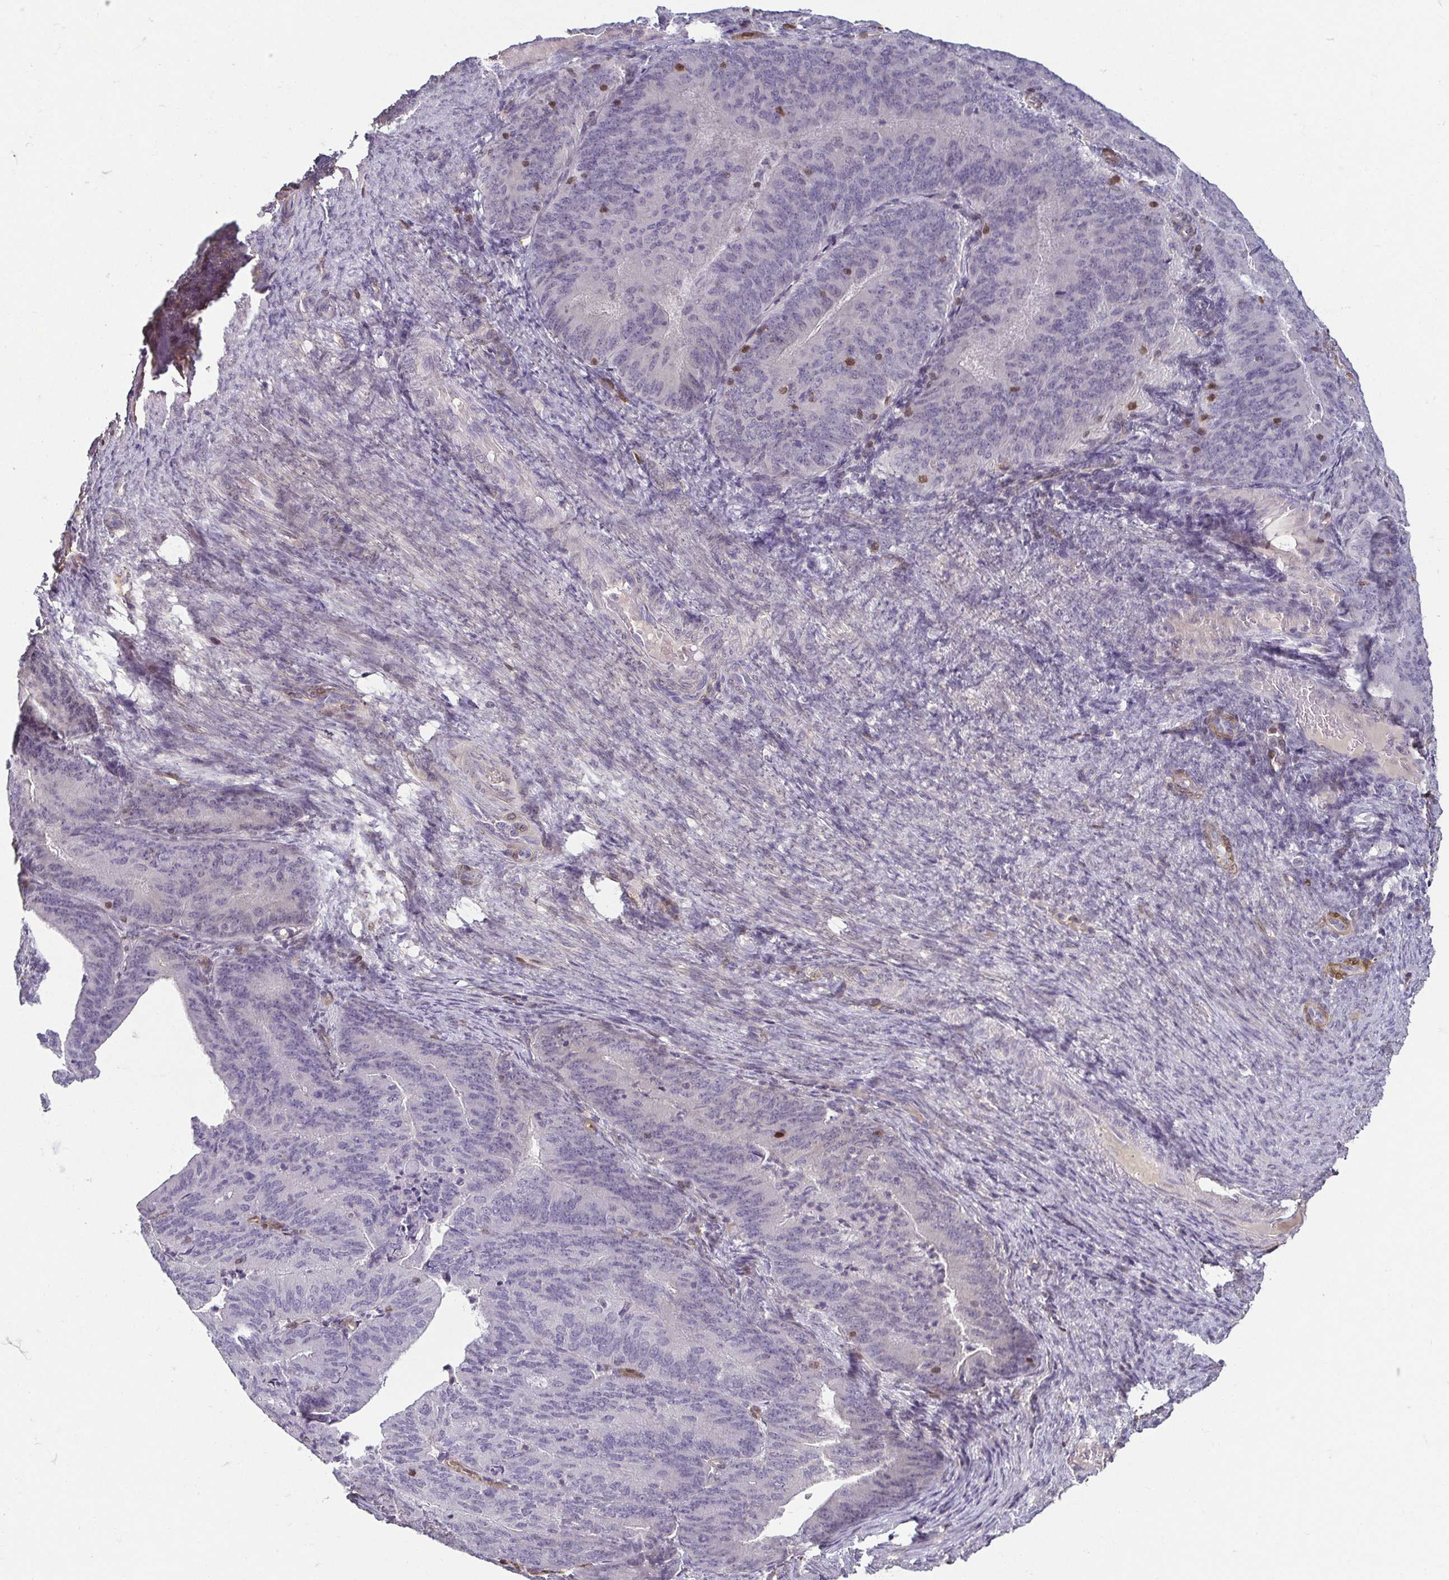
{"staining": {"intensity": "negative", "quantity": "none", "location": "none"}, "tissue": "endometrial cancer", "cell_type": "Tumor cells", "image_type": "cancer", "snomed": [{"axis": "morphology", "description": "Adenocarcinoma, NOS"}, {"axis": "topography", "description": "Endometrium"}], "caption": "An image of endometrial cancer (adenocarcinoma) stained for a protein exhibits no brown staining in tumor cells. The staining was performed using DAB to visualize the protein expression in brown, while the nuclei were stained in blue with hematoxylin (Magnification: 20x).", "gene": "HOPX", "patient": {"sex": "female", "age": 57}}